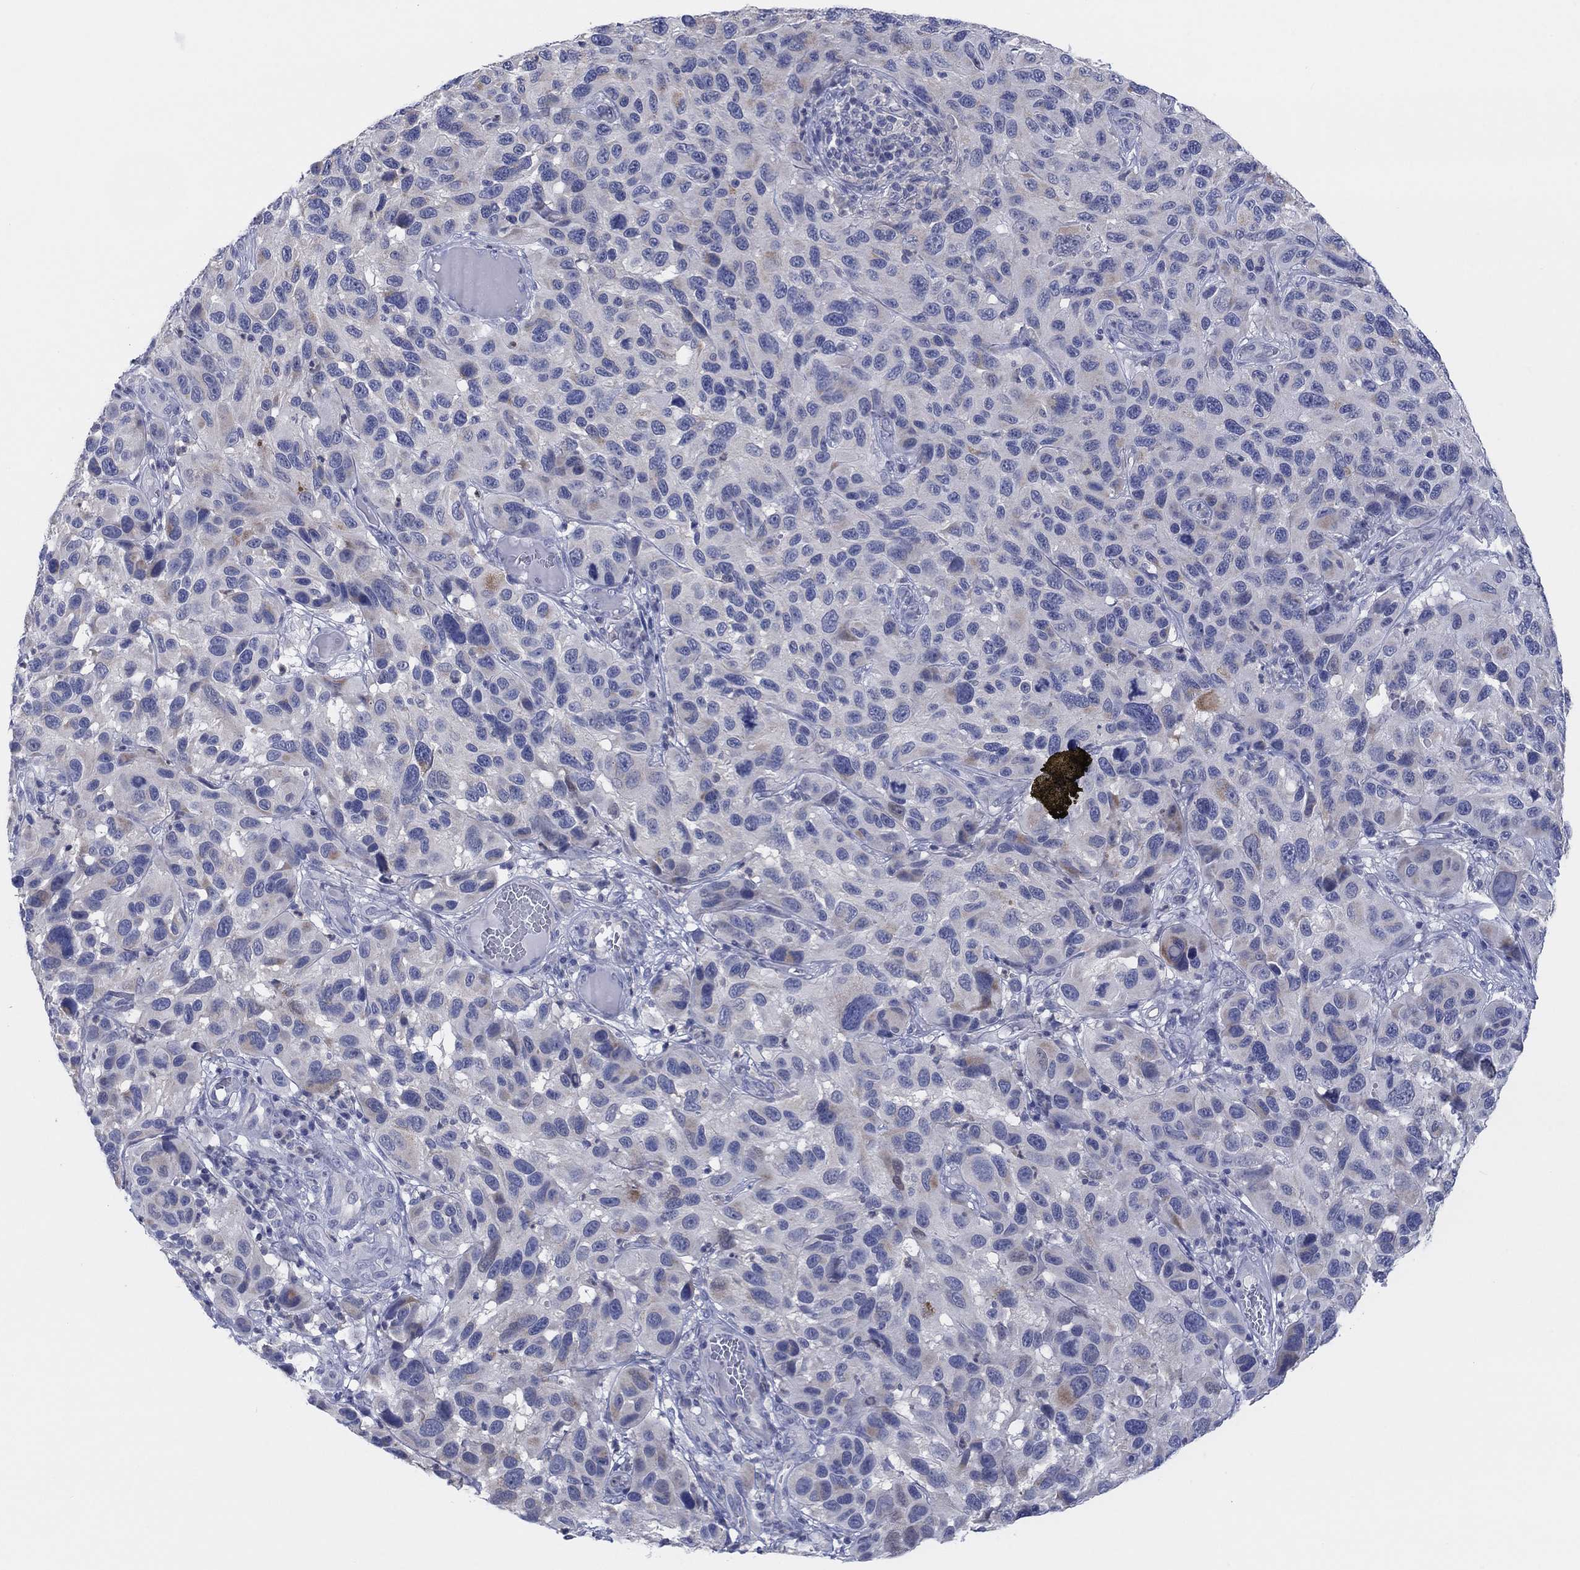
{"staining": {"intensity": "negative", "quantity": "none", "location": "none"}, "tissue": "melanoma", "cell_type": "Tumor cells", "image_type": "cancer", "snomed": [{"axis": "morphology", "description": "Malignant melanoma, NOS"}, {"axis": "topography", "description": "Skin"}], "caption": "Tumor cells are negative for brown protein staining in malignant melanoma.", "gene": "FER1L6", "patient": {"sex": "male", "age": 53}}